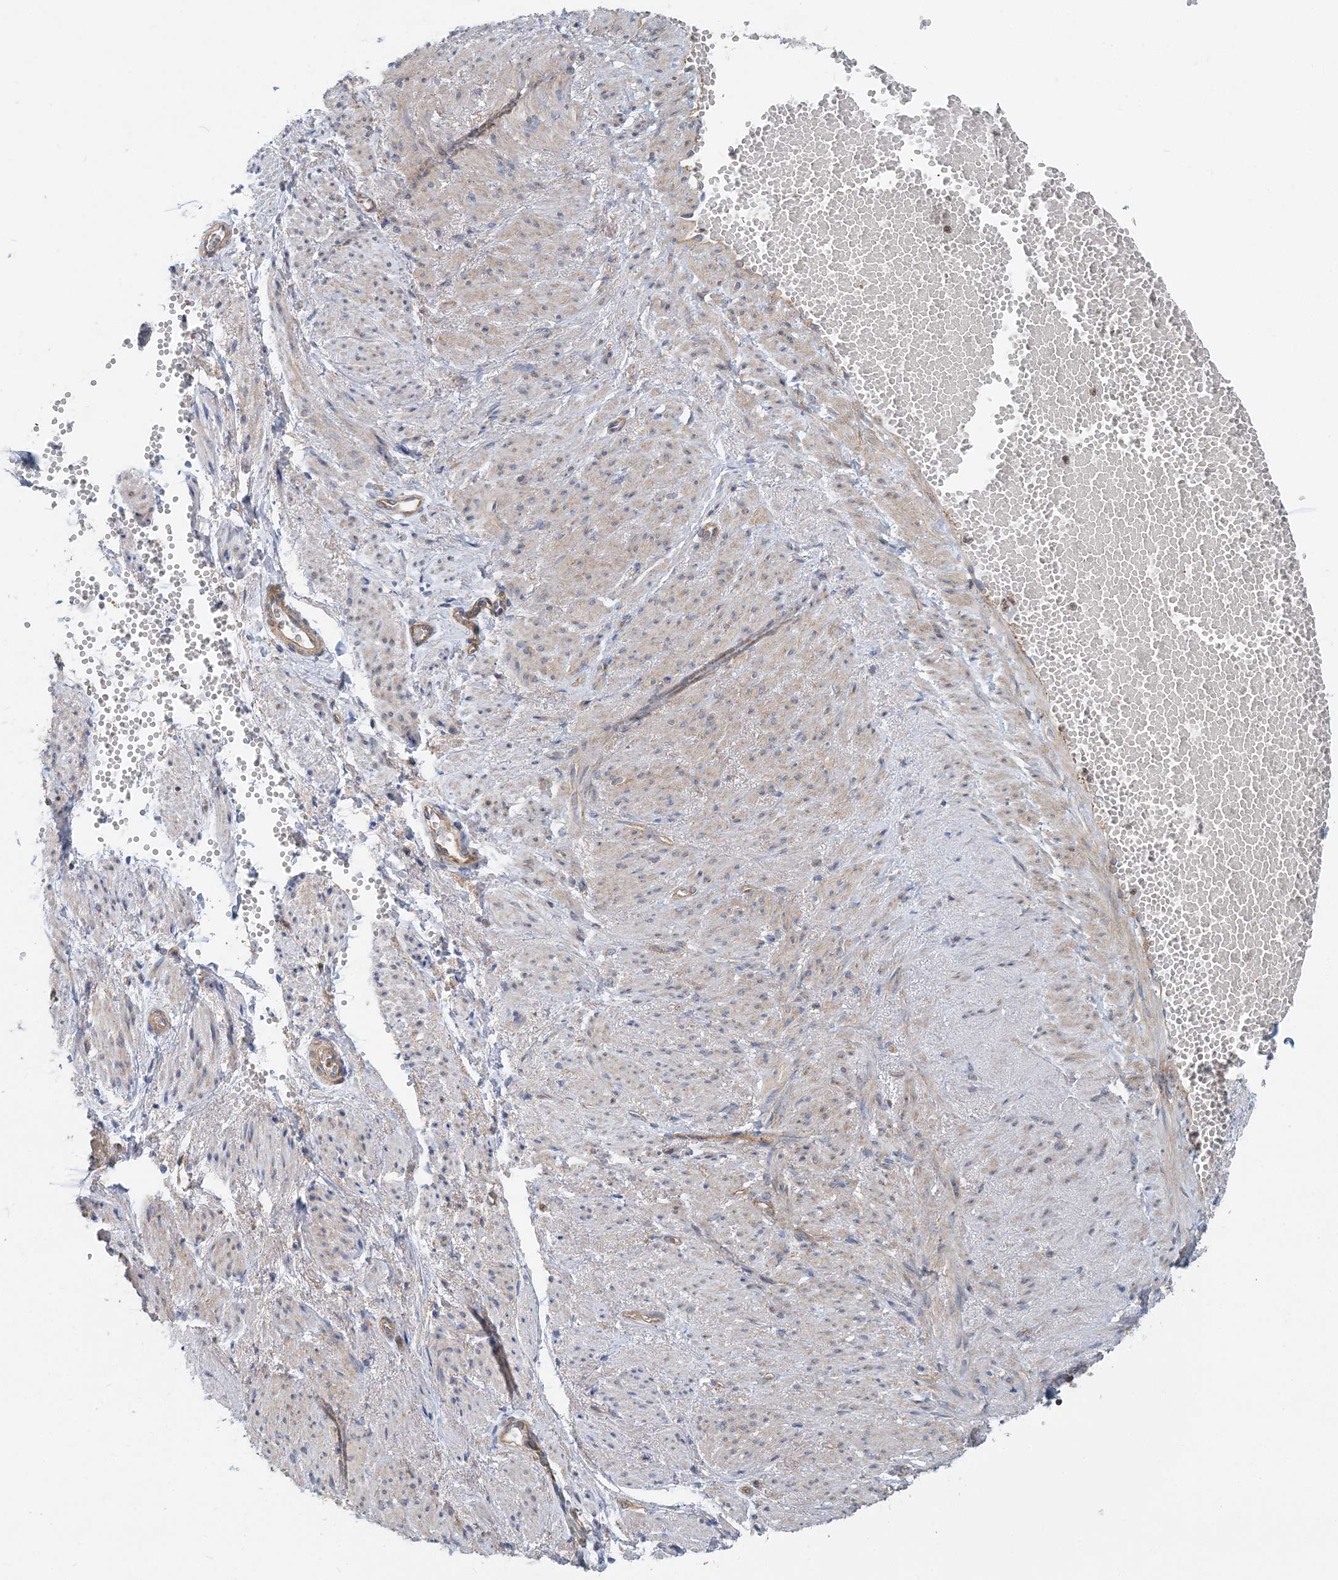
{"staining": {"intensity": "negative", "quantity": "none", "location": "none"}, "tissue": "adipose tissue", "cell_type": "Adipocytes", "image_type": "normal", "snomed": [{"axis": "morphology", "description": "Normal tissue, NOS"}, {"axis": "topography", "description": "Smooth muscle"}, {"axis": "topography", "description": "Peripheral nerve tissue"}], "caption": "An IHC micrograph of benign adipose tissue is shown. There is no staining in adipocytes of adipose tissue.", "gene": "MOB4", "patient": {"sex": "female", "age": 39}}